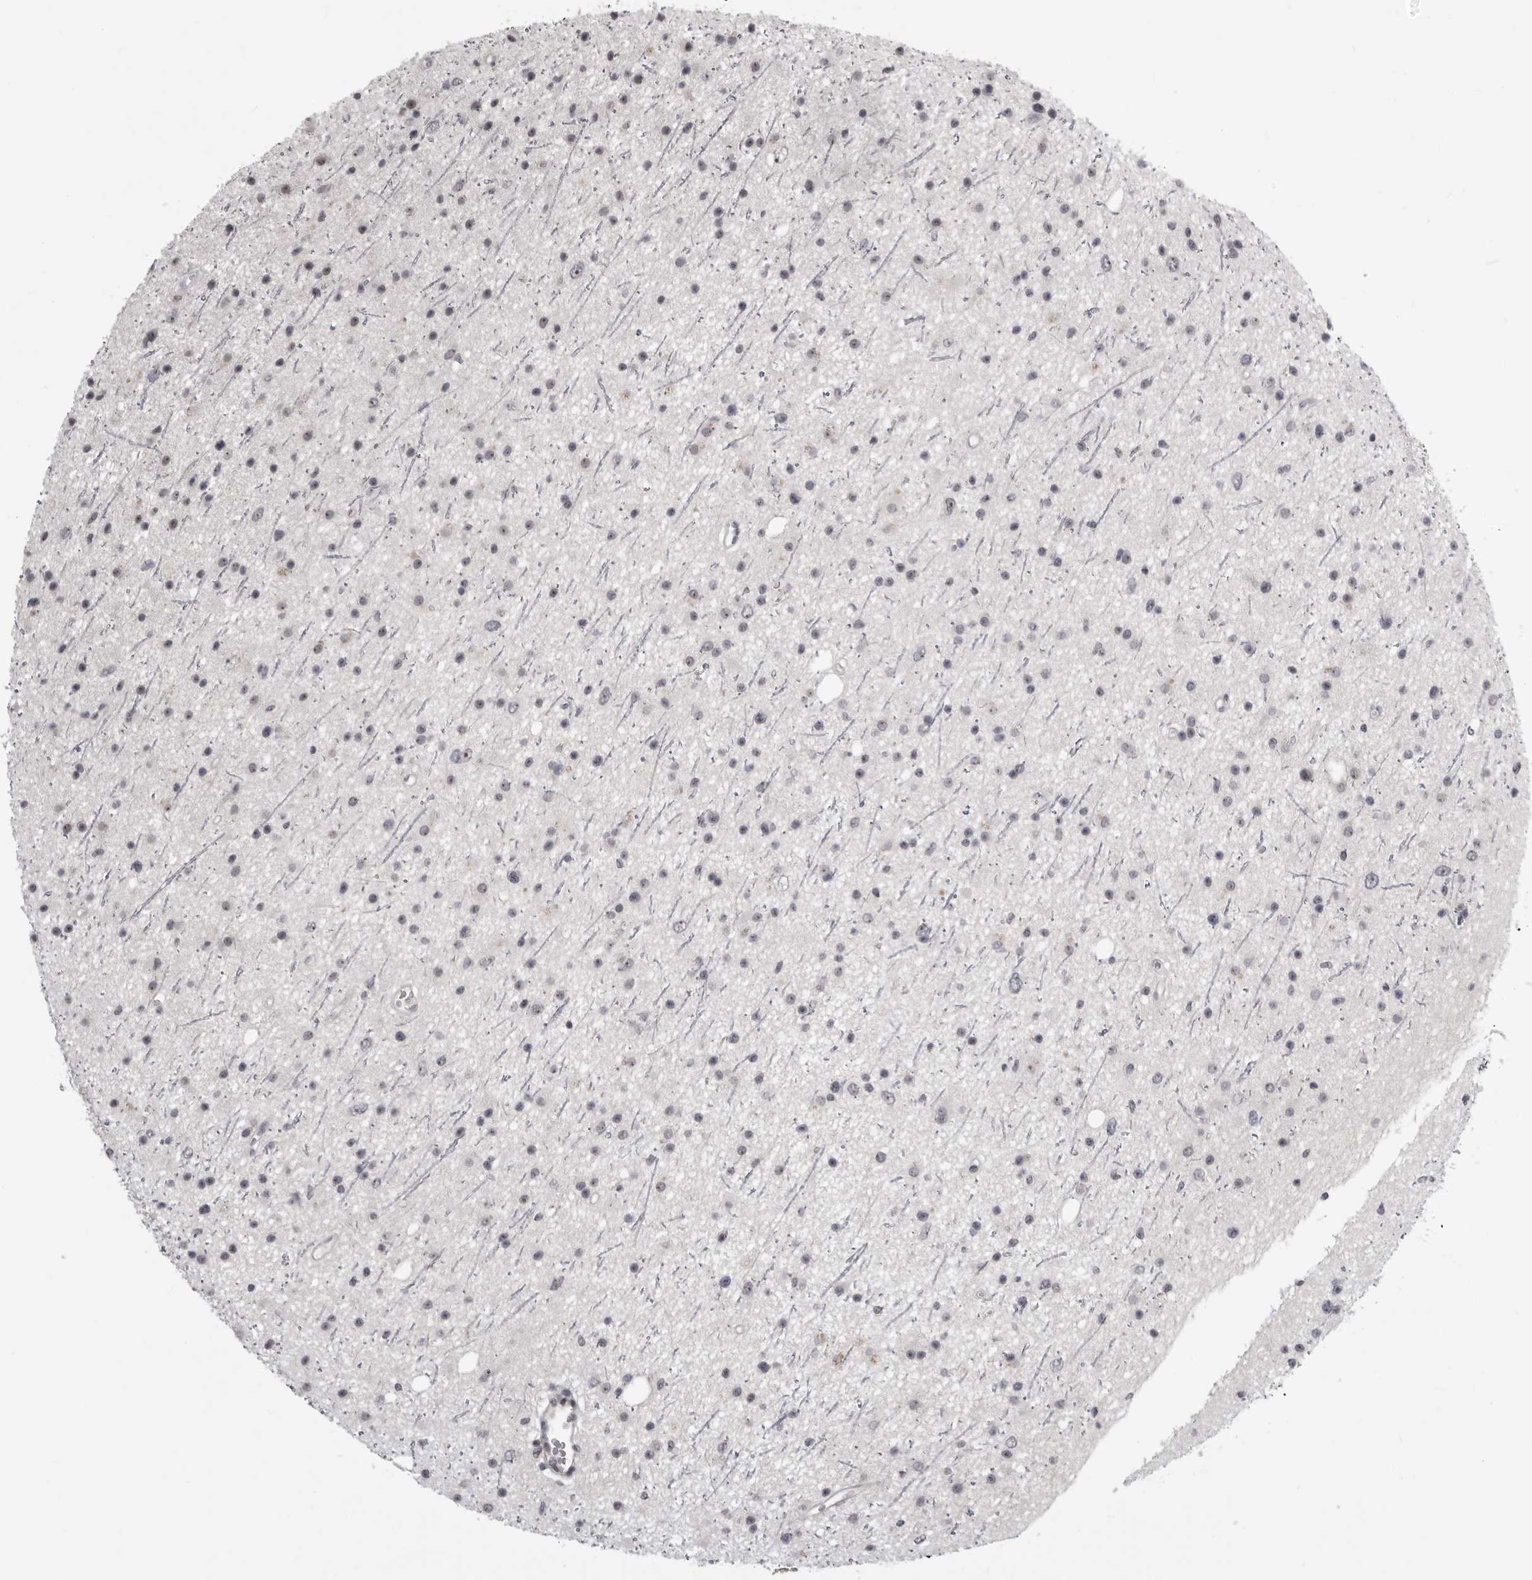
{"staining": {"intensity": "negative", "quantity": "none", "location": "none"}, "tissue": "glioma", "cell_type": "Tumor cells", "image_type": "cancer", "snomed": [{"axis": "morphology", "description": "Glioma, malignant, Low grade"}, {"axis": "topography", "description": "Cerebral cortex"}], "caption": "Glioma stained for a protein using IHC demonstrates no staining tumor cells.", "gene": "MRTO4", "patient": {"sex": "female", "age": 39}}